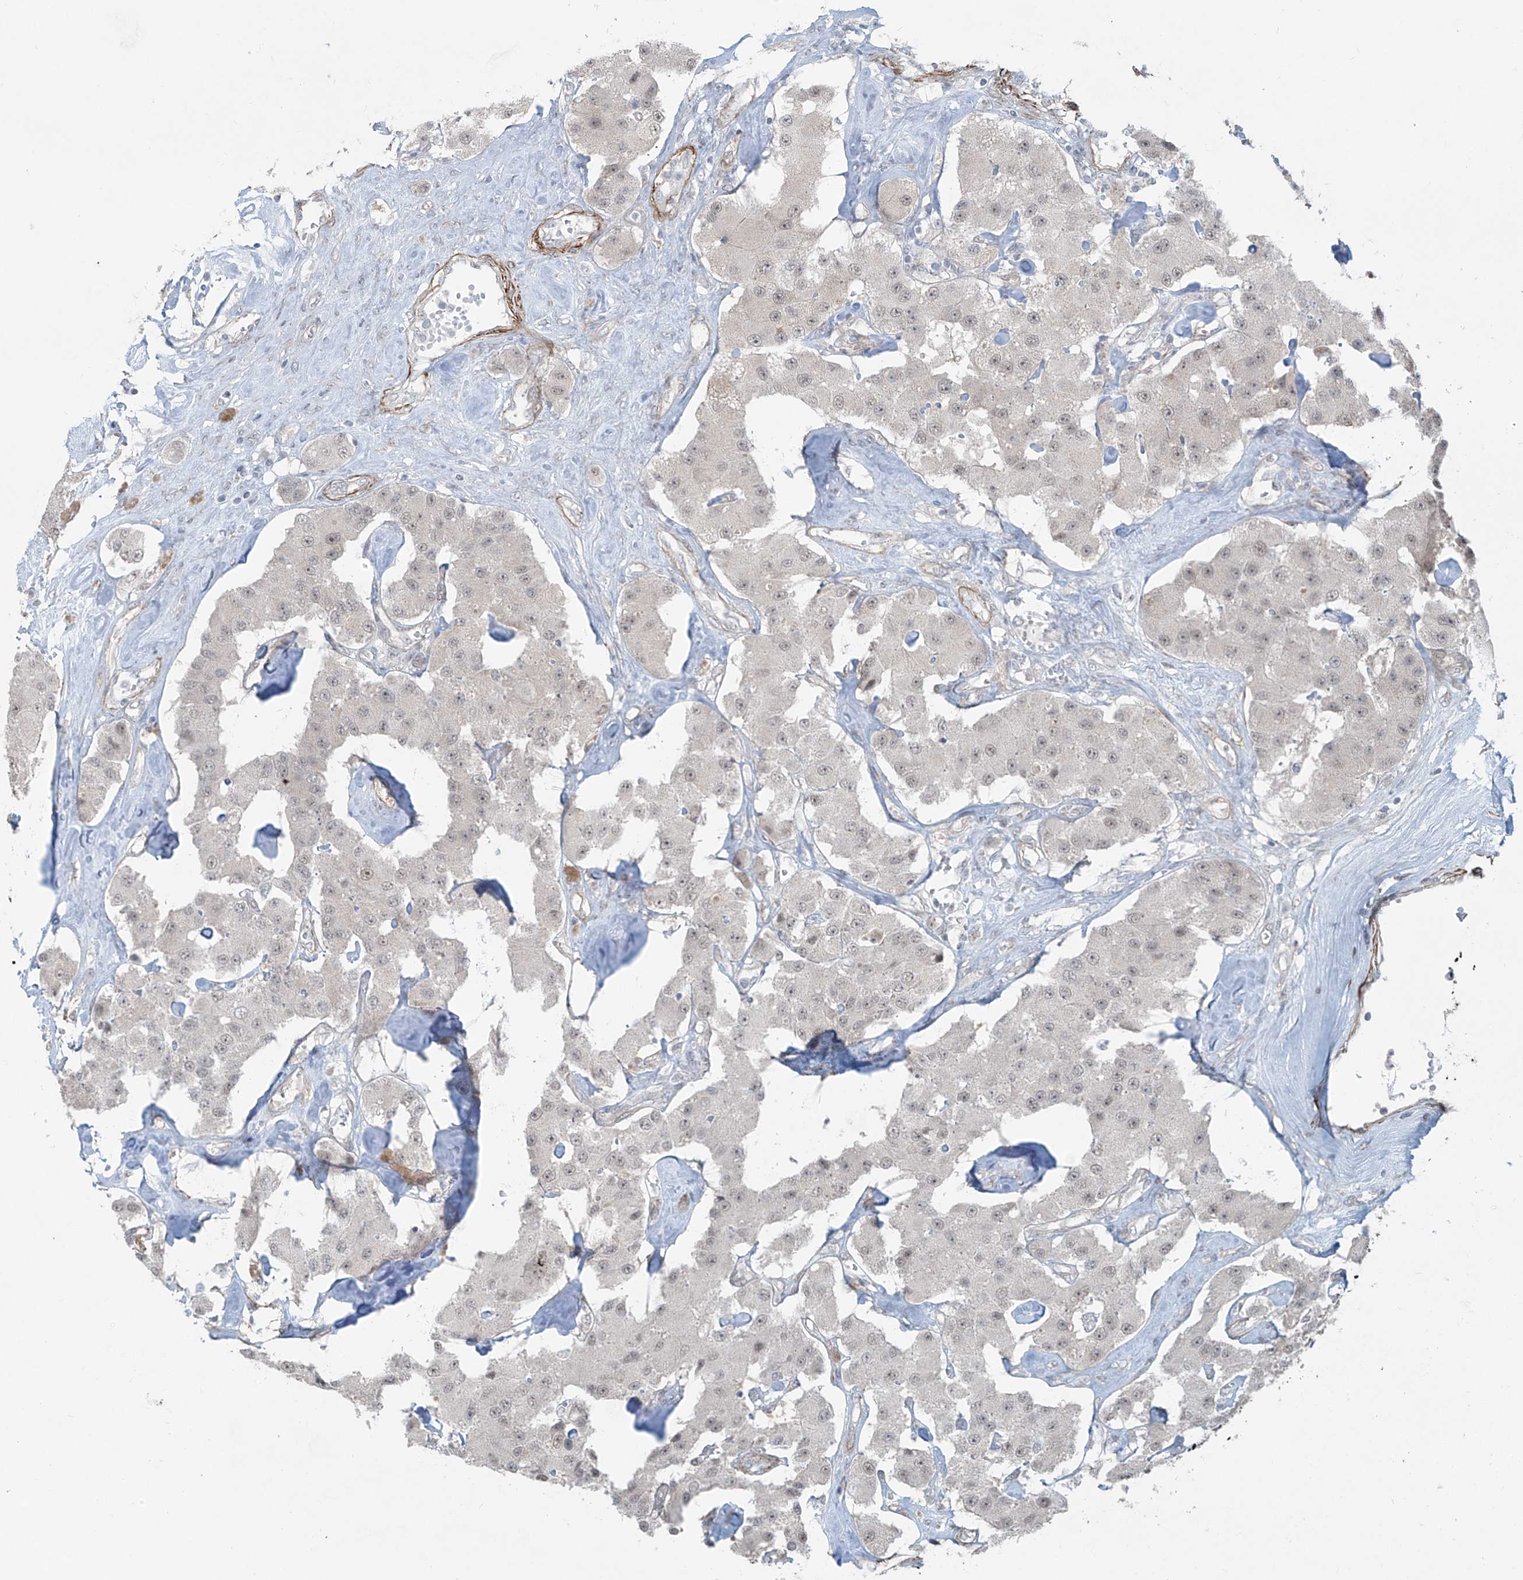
{"staining": {"intensity": "negative", "quantity": "none", "location": "none"}, "tissue": "carcinoid", "cell_type": "Tumor cells", "image_type": "cancer", "snomed": [{"axis": "morphology", "description": "Carcinoid, malignant, NOS"}, {"axis": "topography", "description": "Pancreas"}], "caption": "Immunohistochemistry (IHC) image of human carcinoid (malignant) stained for a protein (brown), which displays no expression in tumor cells.", "gene": "RASGEF1A", "patient": {"sex": "male", "age": 41}}